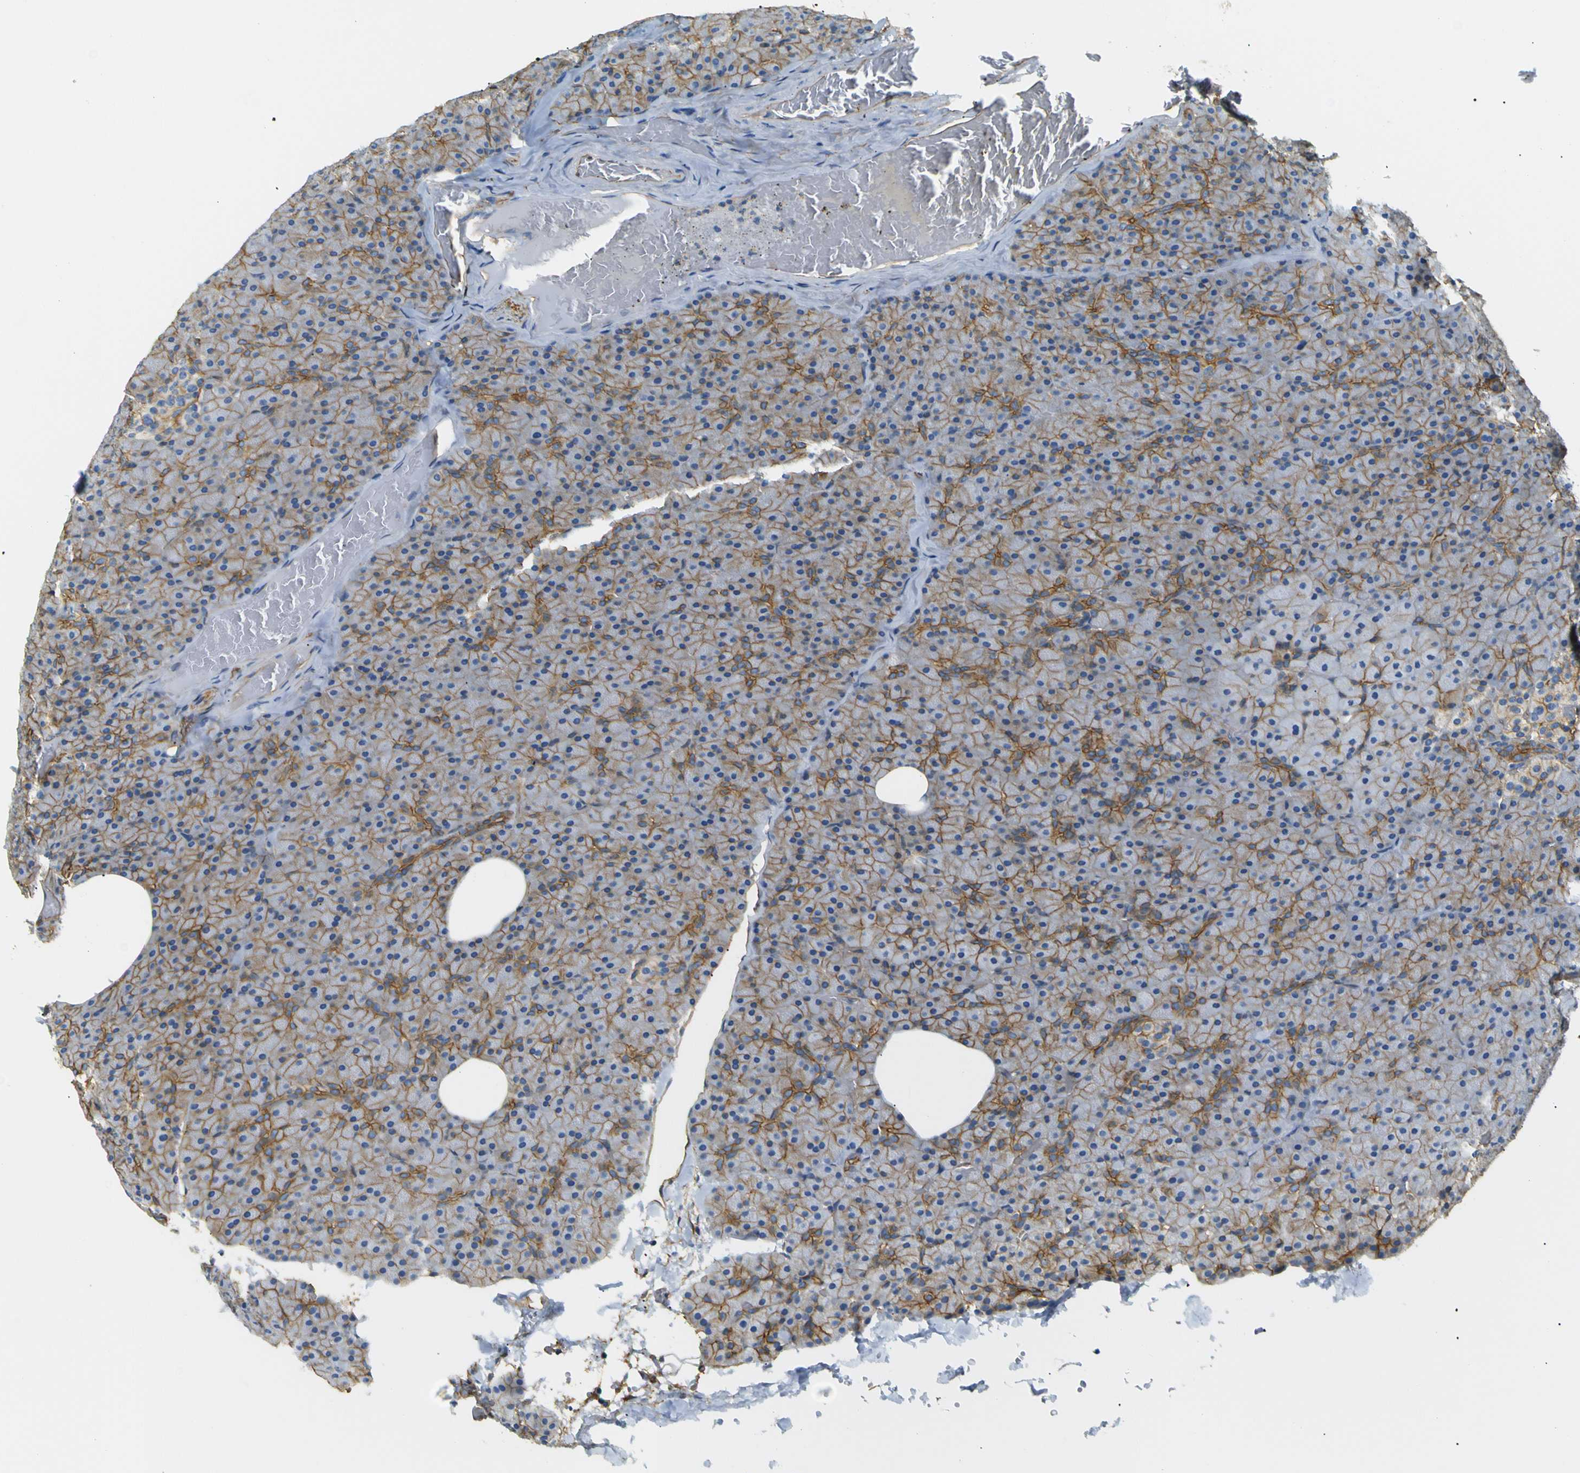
{"staining": {"intensity": "strong", "quantity": "25%-75%", "location": "cytoplasmic/membranous"}, "tissue": "pancreas", "cell_type": "Exocrine glandular cells", "image_type": "normal", "snomed": [{"axis": "morphology", "description": "Normal tissue, NOS"}, {"axis": "topography", "description": "Pancreas"}], "caption": "Immunohistochemistry (IHC) staining of normal pancreas, which demonstrates high levels of strong cytoplasmic/membranous staining in approximately 25%-75% of exocrine glandular cells indicating strong cytoplasmic/membranous protein expression. The staining was performed using DAB (brown) for protein detection and nuclei were counterstained in hematoxylin (blue).", "gene": "SPTBN1", "patient": {"sex": "female", "age": 35}}